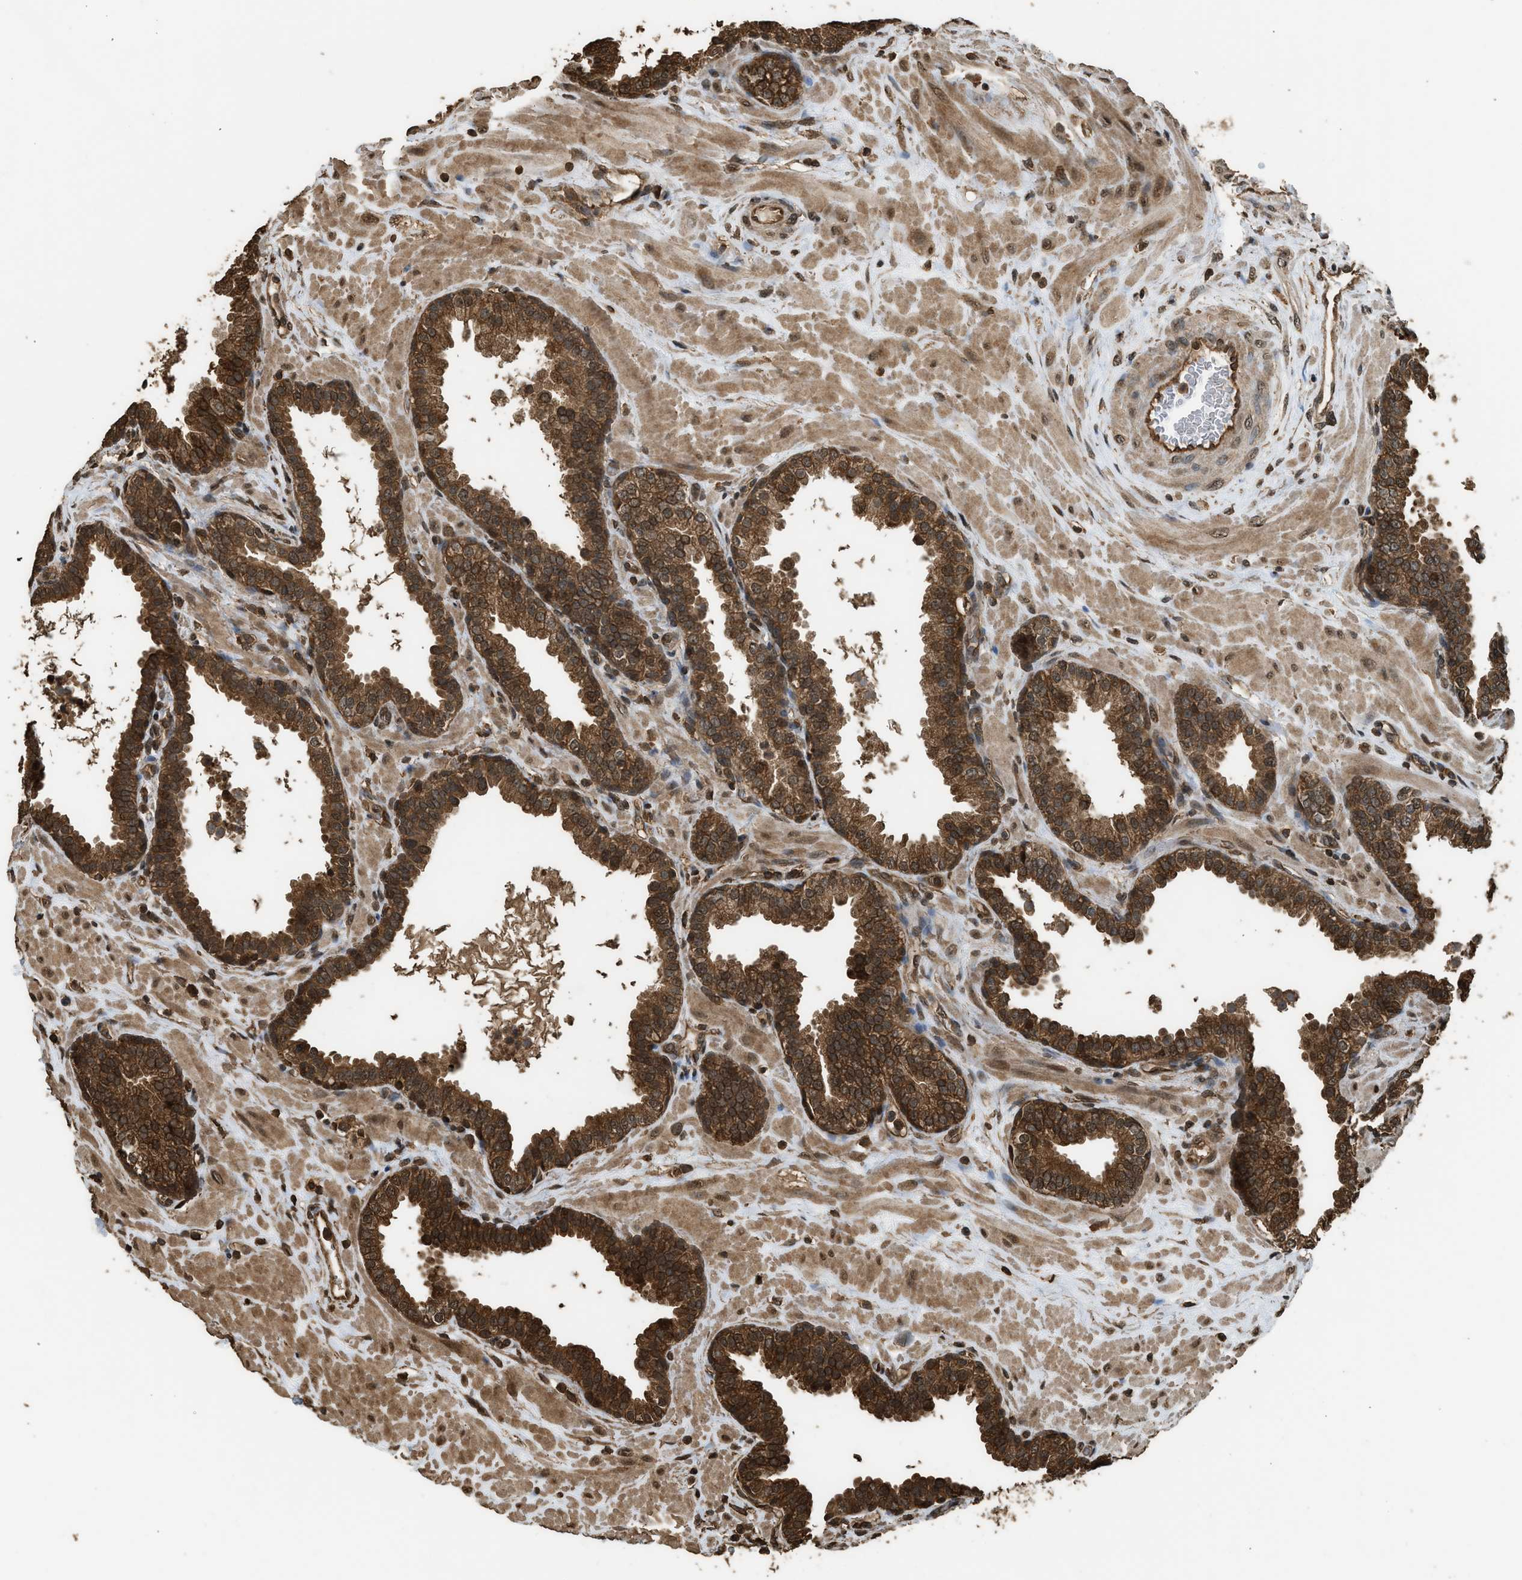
{"staining": {"intensity": "strong", "quantity": ">75%", "location": "cytoplasmic/membranous,nuclear"}, "tissue": "prostate", "cell_type": "Glandular cells", "image_type": "normal", "snomed": [{"axis": "morphology", "description": "Normal tissue, NOS"}, {"axis": "topography", "description": "Prostate"}], "caption": "Prostate stained for a protein demonstrates strong cytoplasmic/membranous,nuclear positivity in glandular cells.", "gene": "MYBL2", "patient": {"sex": "male", "age": 51}}